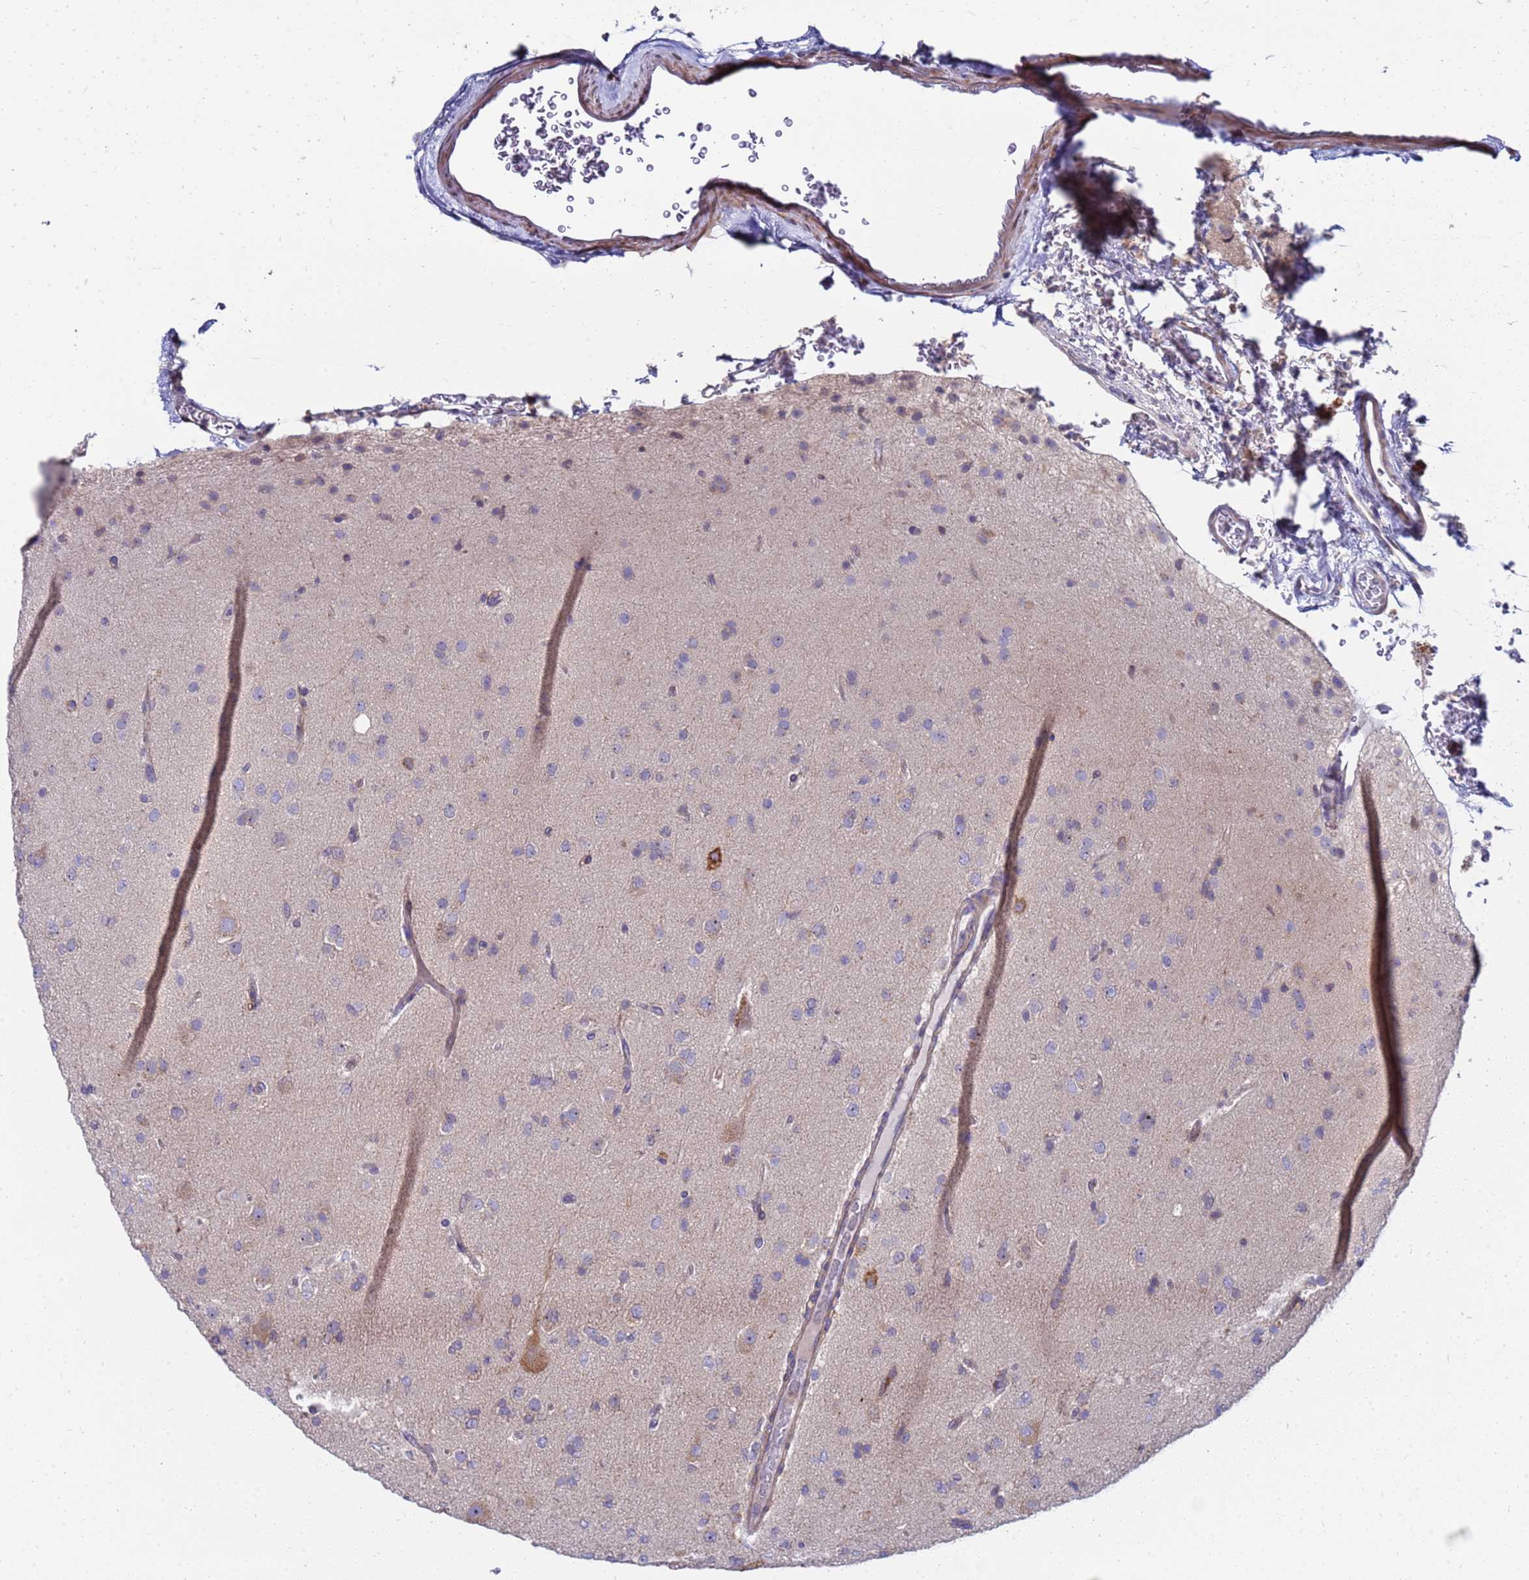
{"staining": {"intensity": "negative", "quantity": "none", "location": "none"}, "tissue": "glioma", "cell_type": "Tumor cells", "image_type": "cancer", "snomed": [{"axis": "morphology", "description": "Glioma, malignant, Low grade"}, {"axis": "topography", "description": "Brain"}], "caption": "IHC photomicrograph of low-grade glioma (malignant) stained for a protein (brown), which displays no staining in tumor cells.", "gene": "ENOSF1", "patient": {"sex": "male", "age": 65}}